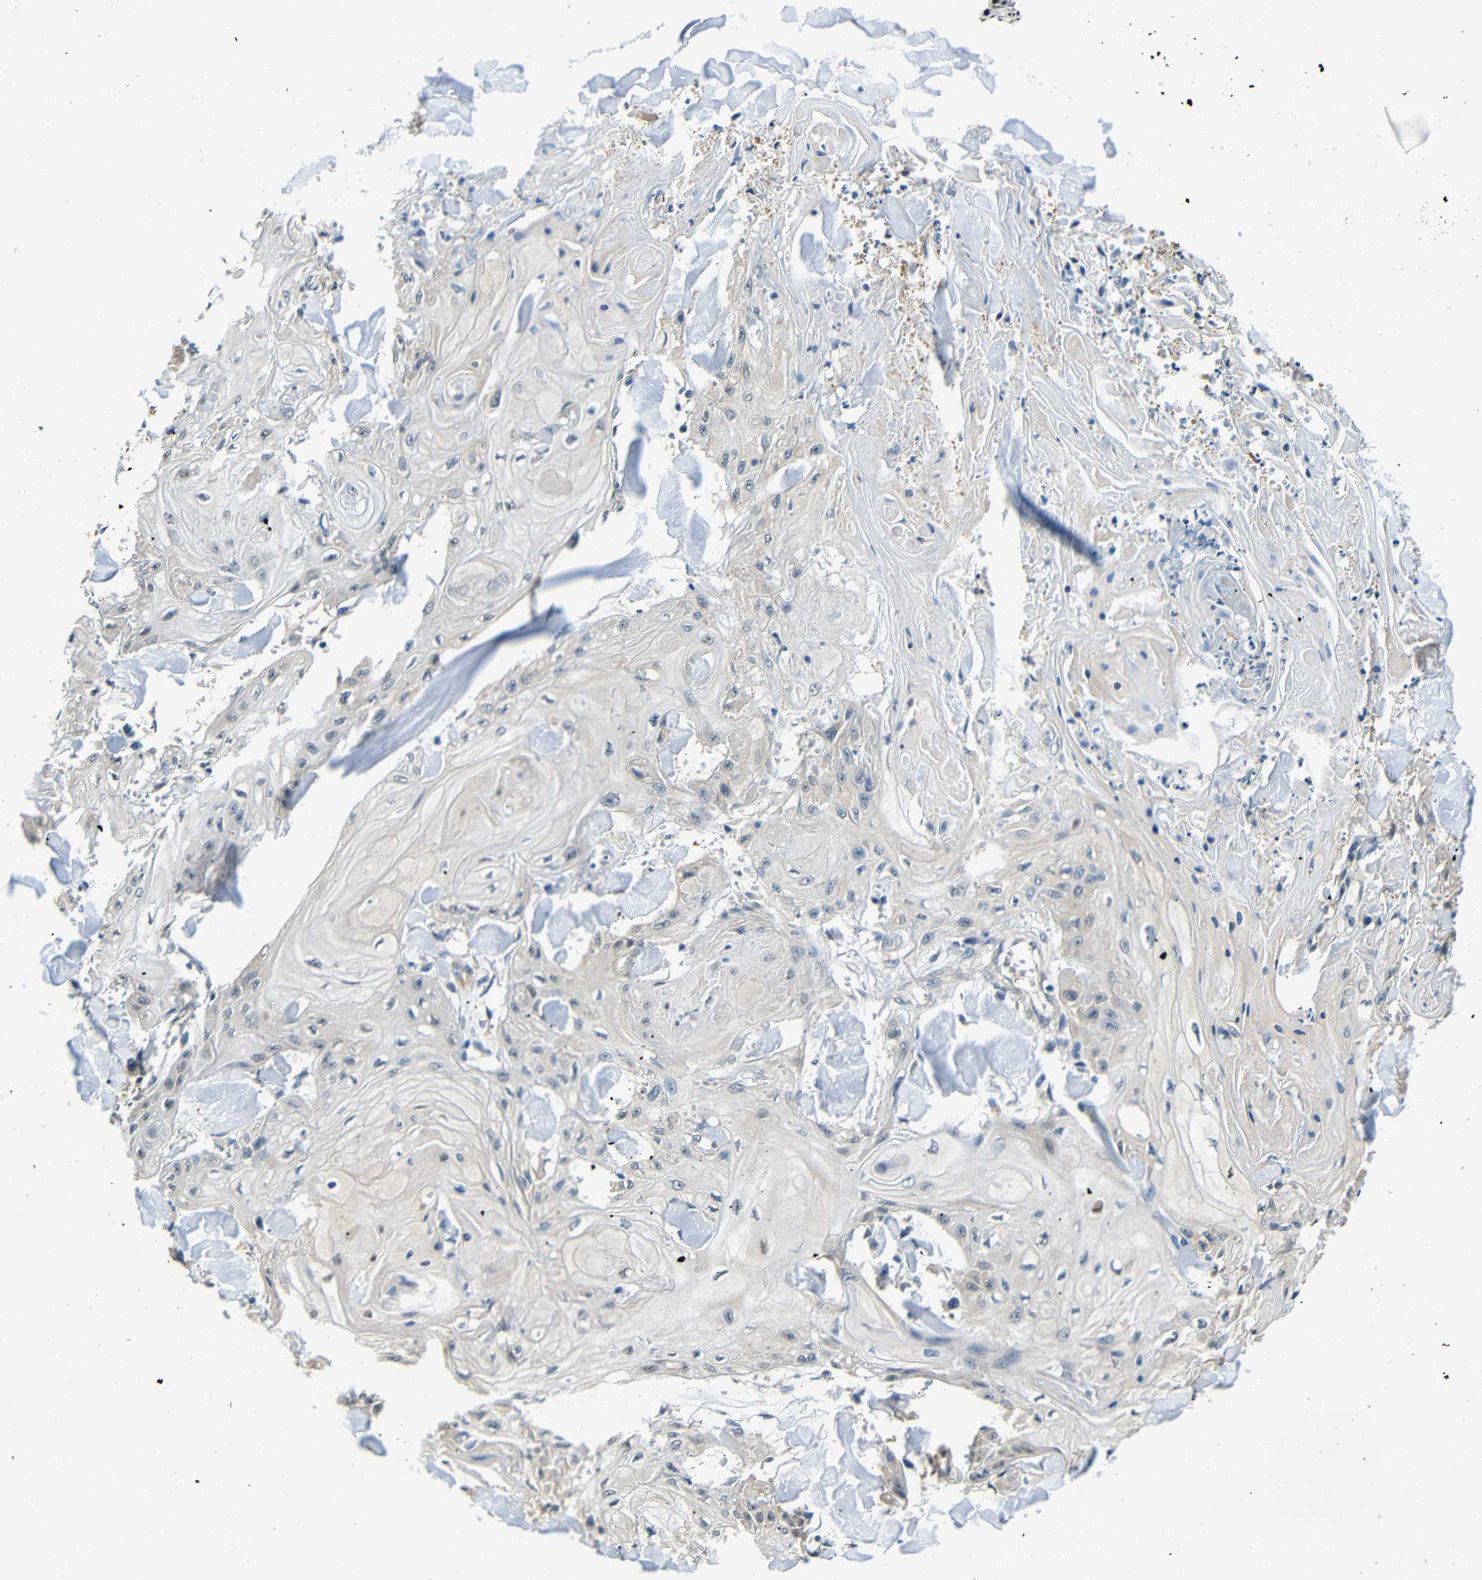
{"staining": {"intensity": "weak", "quantity": "<25%", "location": "cytoplasmic/membranous"}, "tissue": "skin cancer", "cell_type": "Tumor cells", "image_type": "cancer", "snomed": [{"axis": "morphology", "description": "Squamous cell carcinoma, NOS"}, {"axis": "topography", "description": "Skin"}], "caption": "IHC of human squamous cell carcinoma (skin) displays no positivity in tumor cells.", "gene": "ADAP1", "patient": {"sex": "male", "age": 74}}